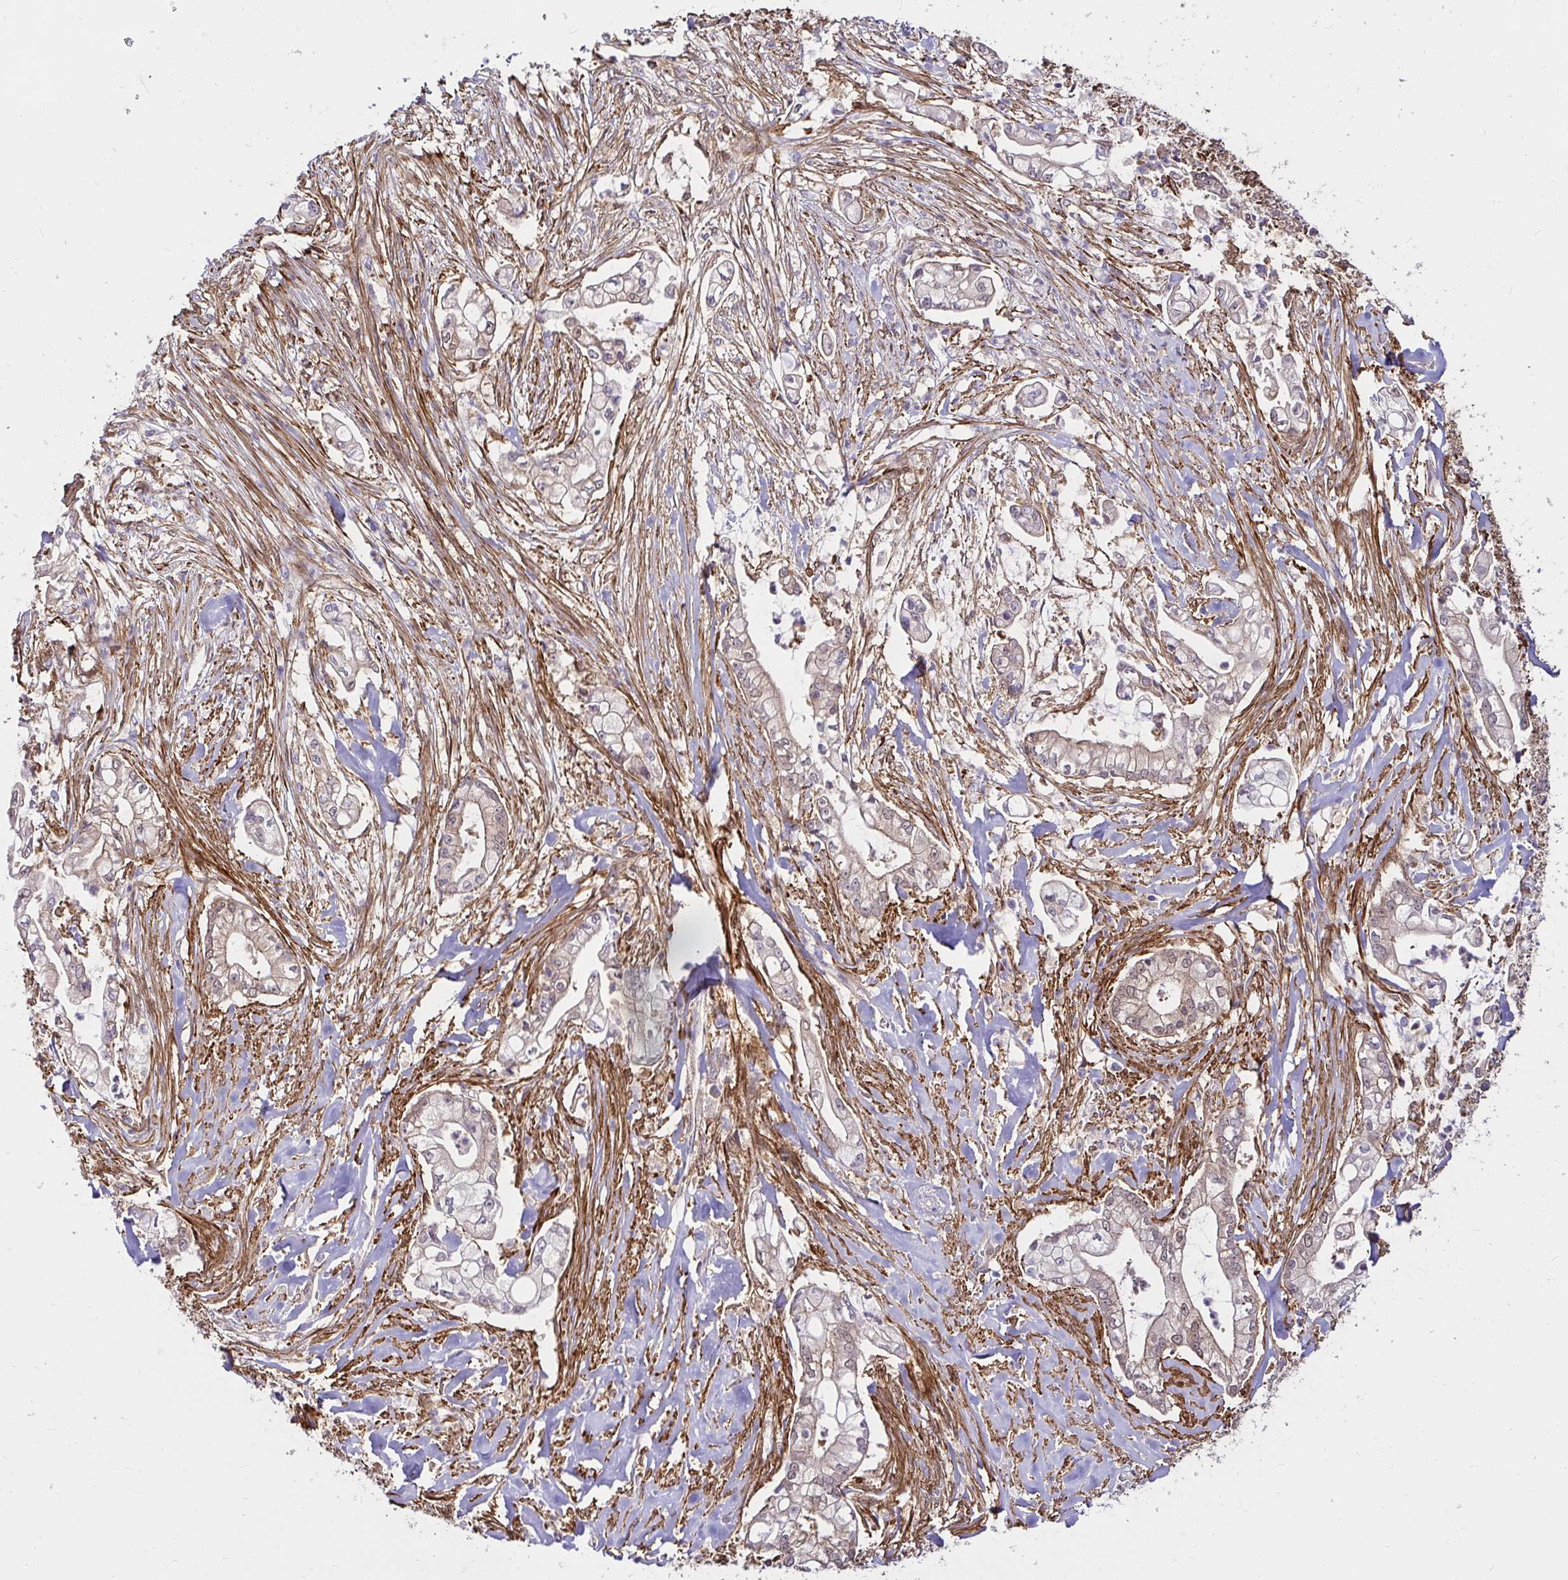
{"staining": {"intensity": "weak", "quantity": "25%-75%", "location": "cytoplasmic/membranous"}, "tissue": "pancreatic cancer", "cell_type": "Tumor cells", "image_type": "cancer", "snomed": [{"axis": "morphology", "description": "Adenocarcinoma, NOS"}, {"axis": "topography", "description": "Pancreas"}], "caption": "Brown immunohistochemical staining in adenocarcinoma (pancreatic) reveals weak cytoplasmic/membranous positivity in approximately 25%-75% of tumor cells. The protein of interest is stained brown, and the nuclei are stained in blue (DAB IHC with brightfield microscopy, high magnification).", "gene": "YAP1", "patient": {"sex": "female", "age": 69}}